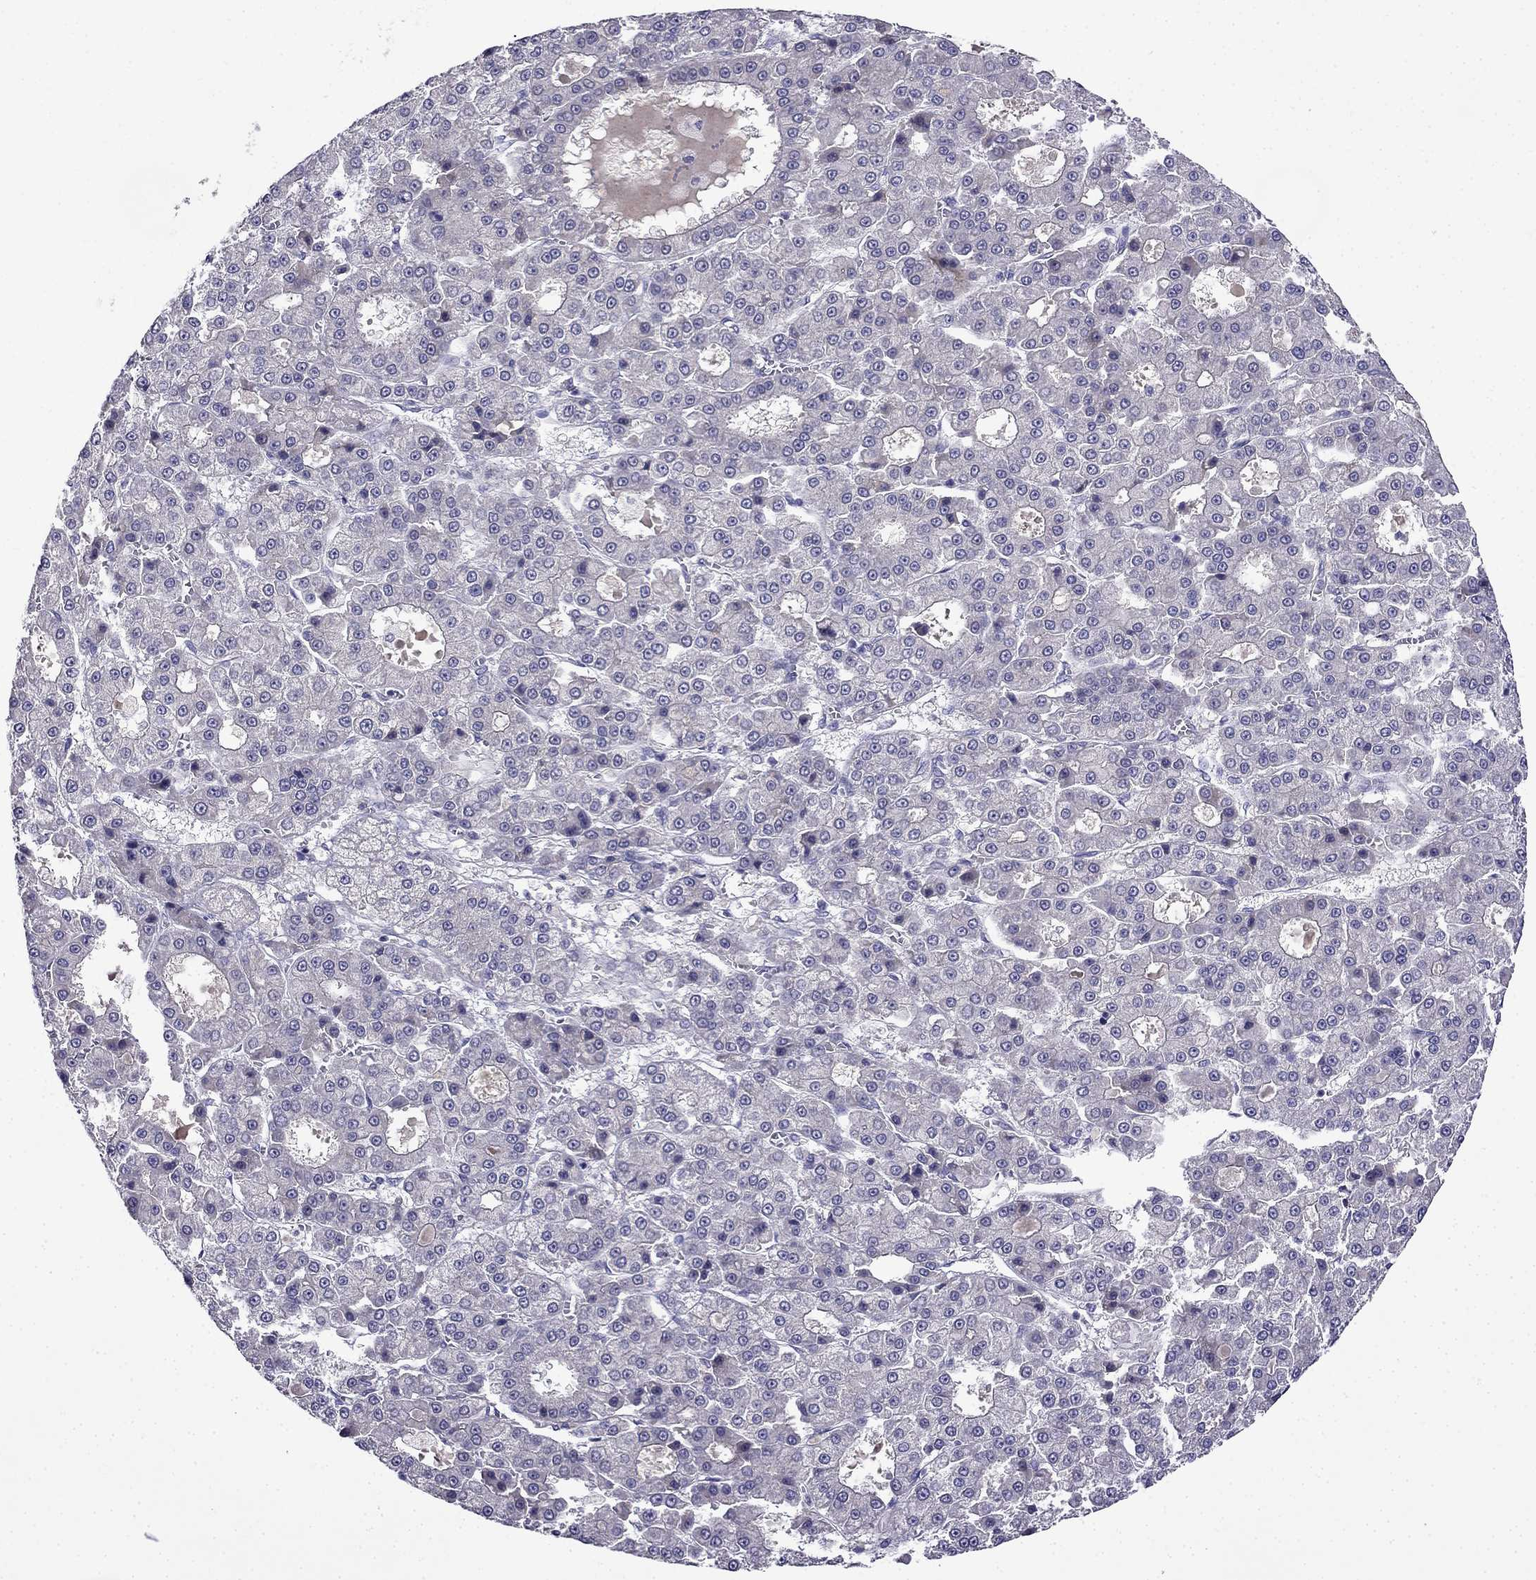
{"staining": {"intensity": "negative", "quantity": "none", "location": "none"}, "tissue": "liver cancer", "cell_type": "Tumor cells", "image_type": "cancer", "snomed": [{"axis": "morphology", "description": "Carcinoma, Hepatocellular, NOS"}, {"axis": "topography", "description": "Liver"}], "caption": "Tumor cells show no significant positivity in liver cancer.", "gene": "PI16", "patient": {"sex": "male", "age": 70}}